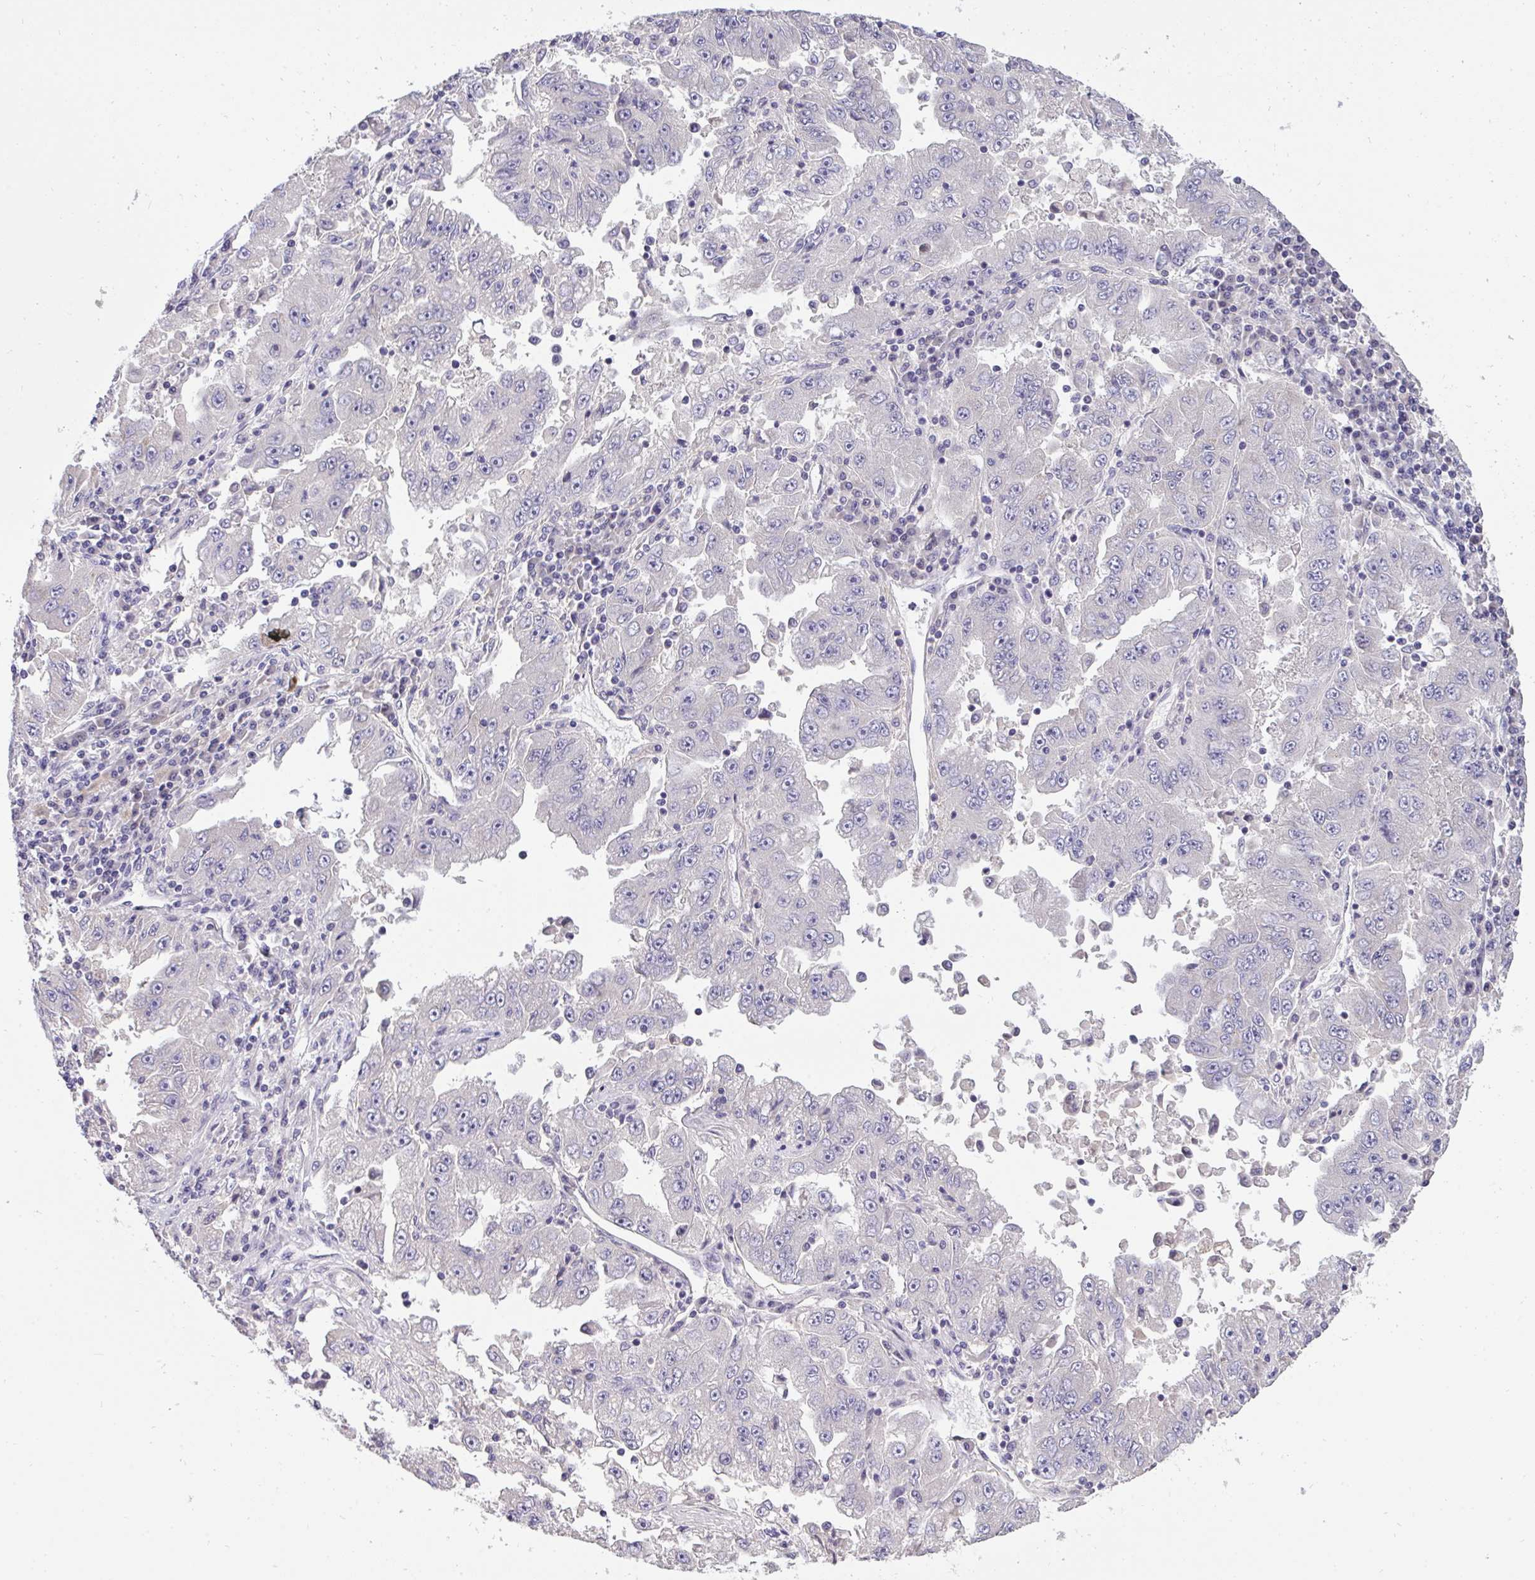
{"staining": {"intensity": "negative", "quantity": "none", "location": "none"}, "tissue": "lung cancer", "cell_type": "Tumor cells", "image_type": "cancer", "snomed": [{"axis": "morphology", "description": "Adenocarcinoma, NOS"}, {"axis": "morphology", "description": "Adenocarcinoma primary or metastatic"}, {"axis": "topography", "description": "Lung"}], "caption": "Immunohistochemistry (IHC) photomicrograph of human lung adenocarcinoma primary or metastatic stained for a protein (brown), which displays no positivity in tumor cells.", "gene": "C19orf54", "patient": {"sex": "male", "age": 74}}